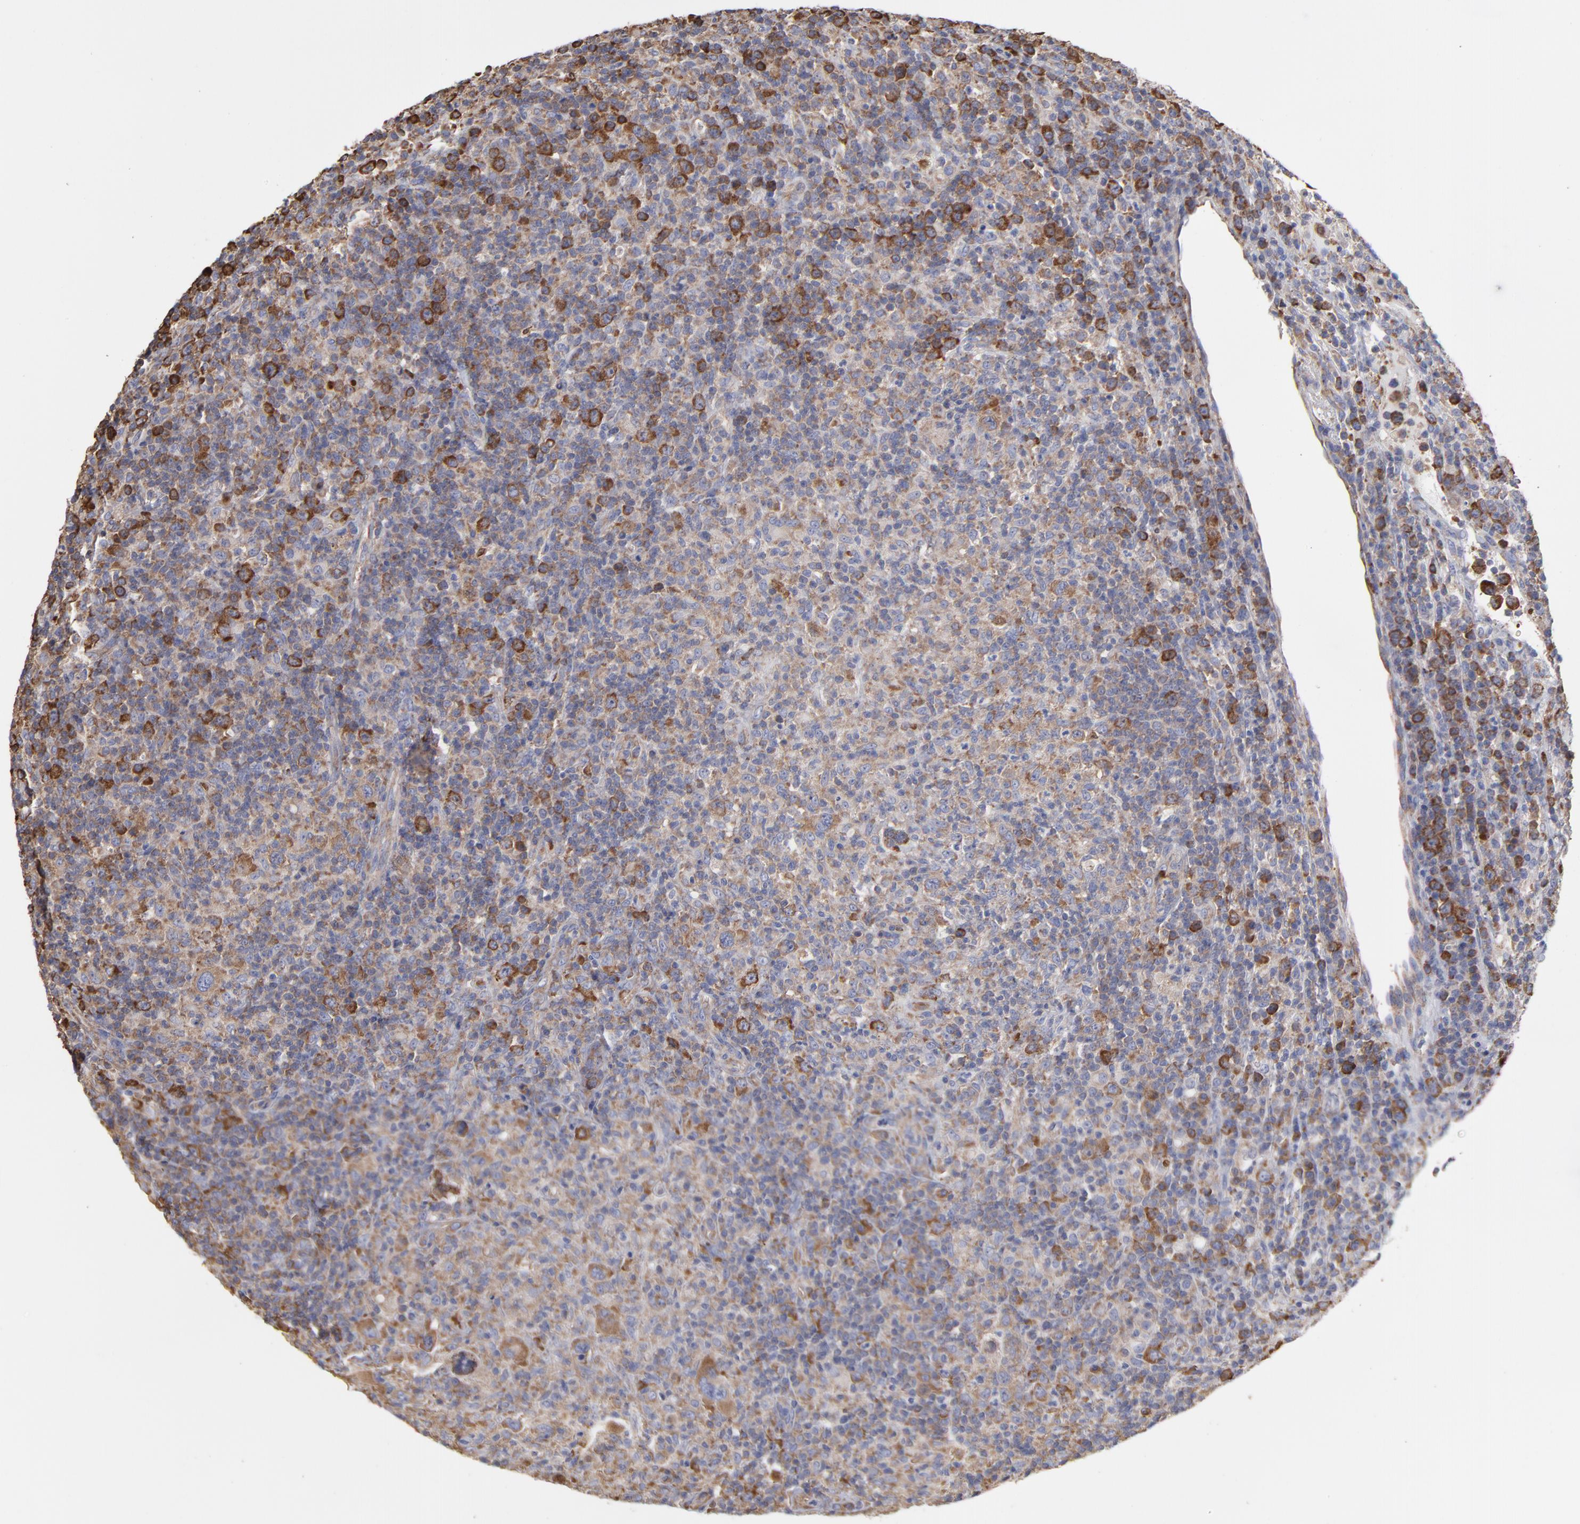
{"staining": {"intensity": "moderate", "quantity": ">75%", "location": "cytoplasmic/membranous"}, "tissue": "lymphoma", "cell_type": "Tumor cells", "image_type": "cancer", "snomed": [{"axis": "morphology", "description": "Hodgkin's disease, NOS"}, {"axis": "topography", "description": "Lymph node"}], "caption": "Tumor cells reveal medium levels of moderate cytoplasmic/membranous staining in approximately >75% of cells in human Hodgkin's disease.", "gene": "RPL3", "patient": {"sex": "male", "age": 65}}